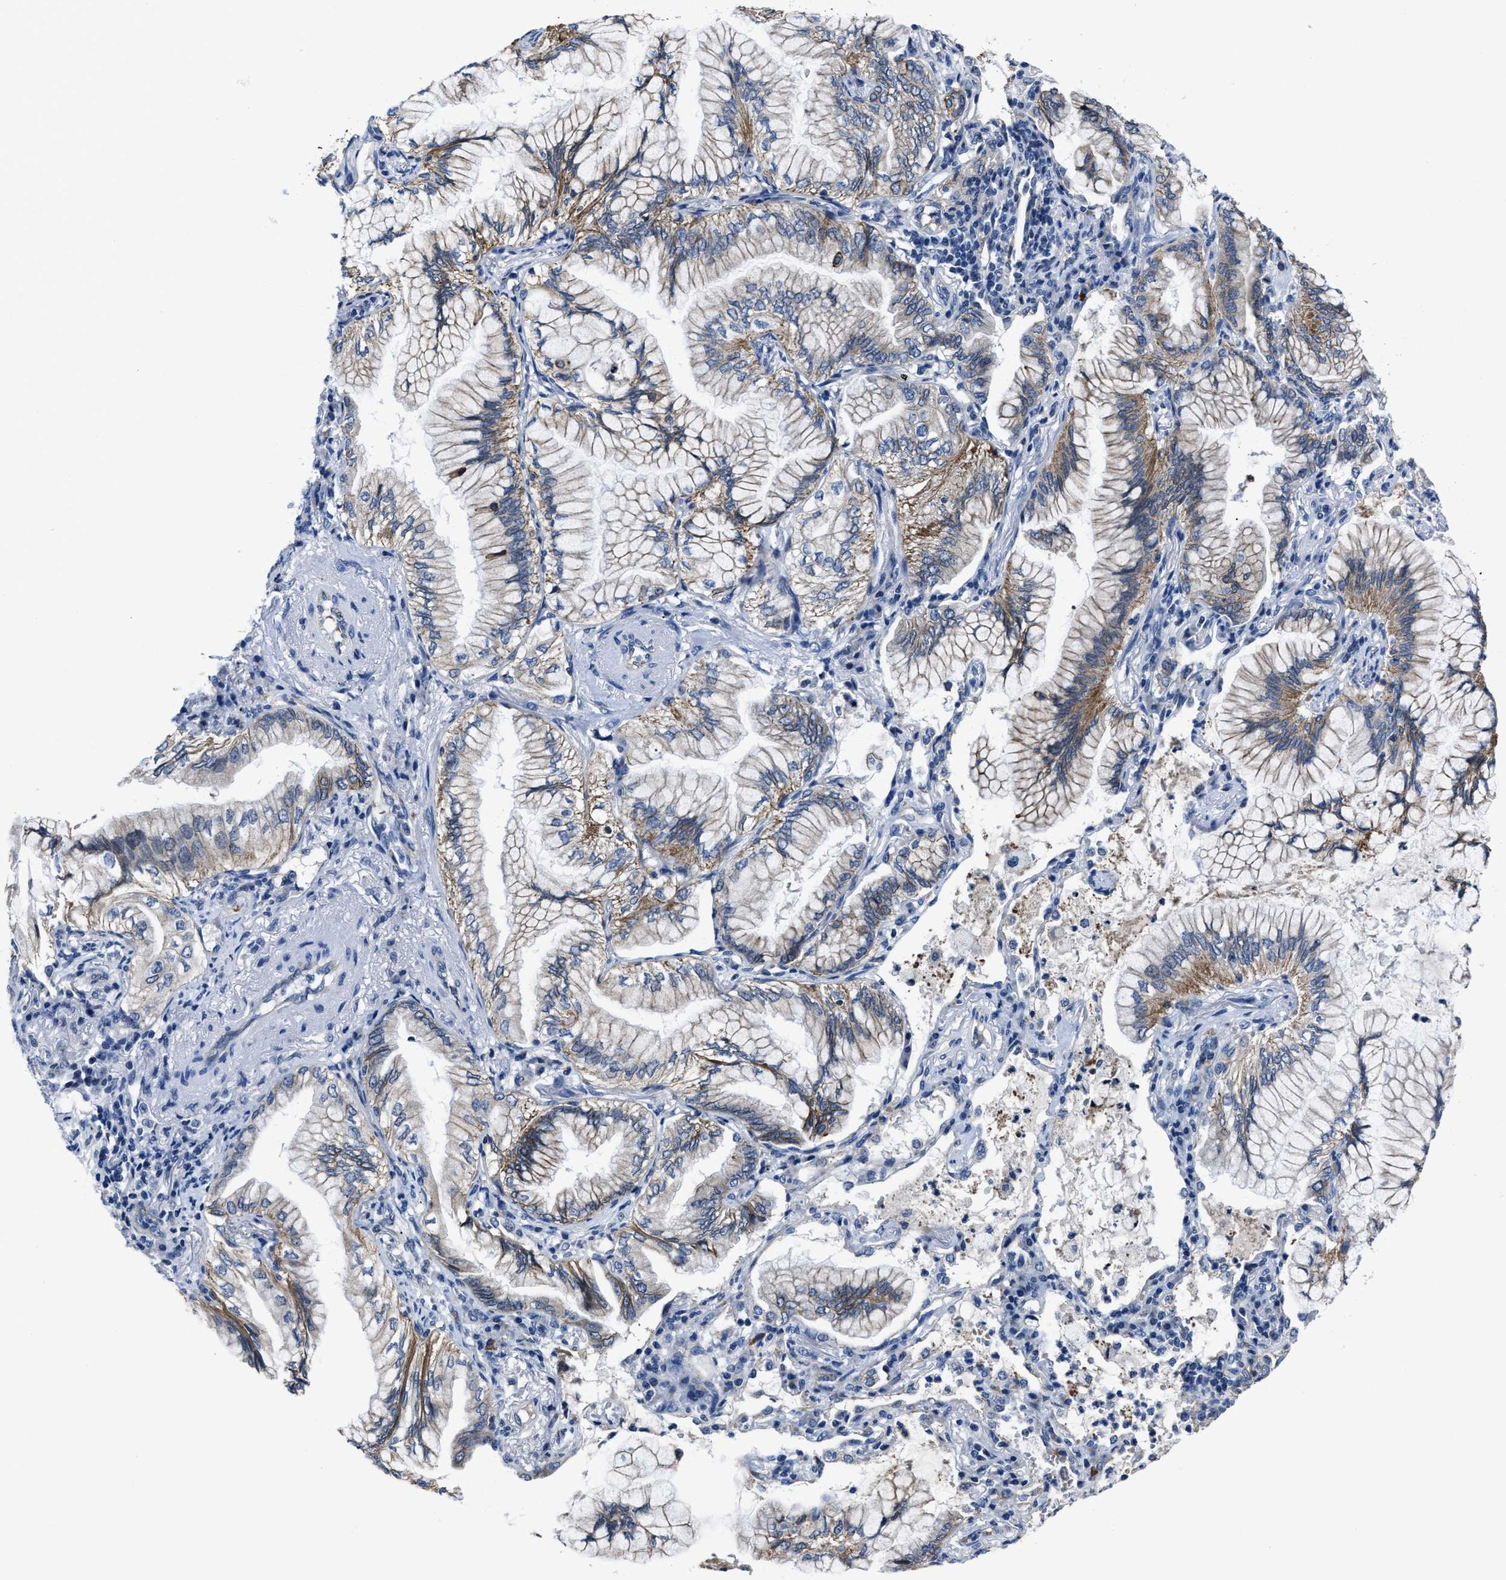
{"staining": {"intensity": "moderate", "quantity": "<25%", "location": "cytoplasmic/membranous"}, "tissue": "lung cancer", "cell_type": "Tumor cells", "image_type": "cancer", "snomed": [{"axis": "morphology", "description": "Adenocarcinoma, NOS"}, {"axis": "topography", "description": "Lung"}], "caption": "Lung cancer (adenocarcinoma) stained for a protein (brown) shows moderate cytoplasmic/membranous positive expression in approximately <25% of tumor cells.", "gene": "GHITM", "patient": {"sex": "female", "age": 70}}